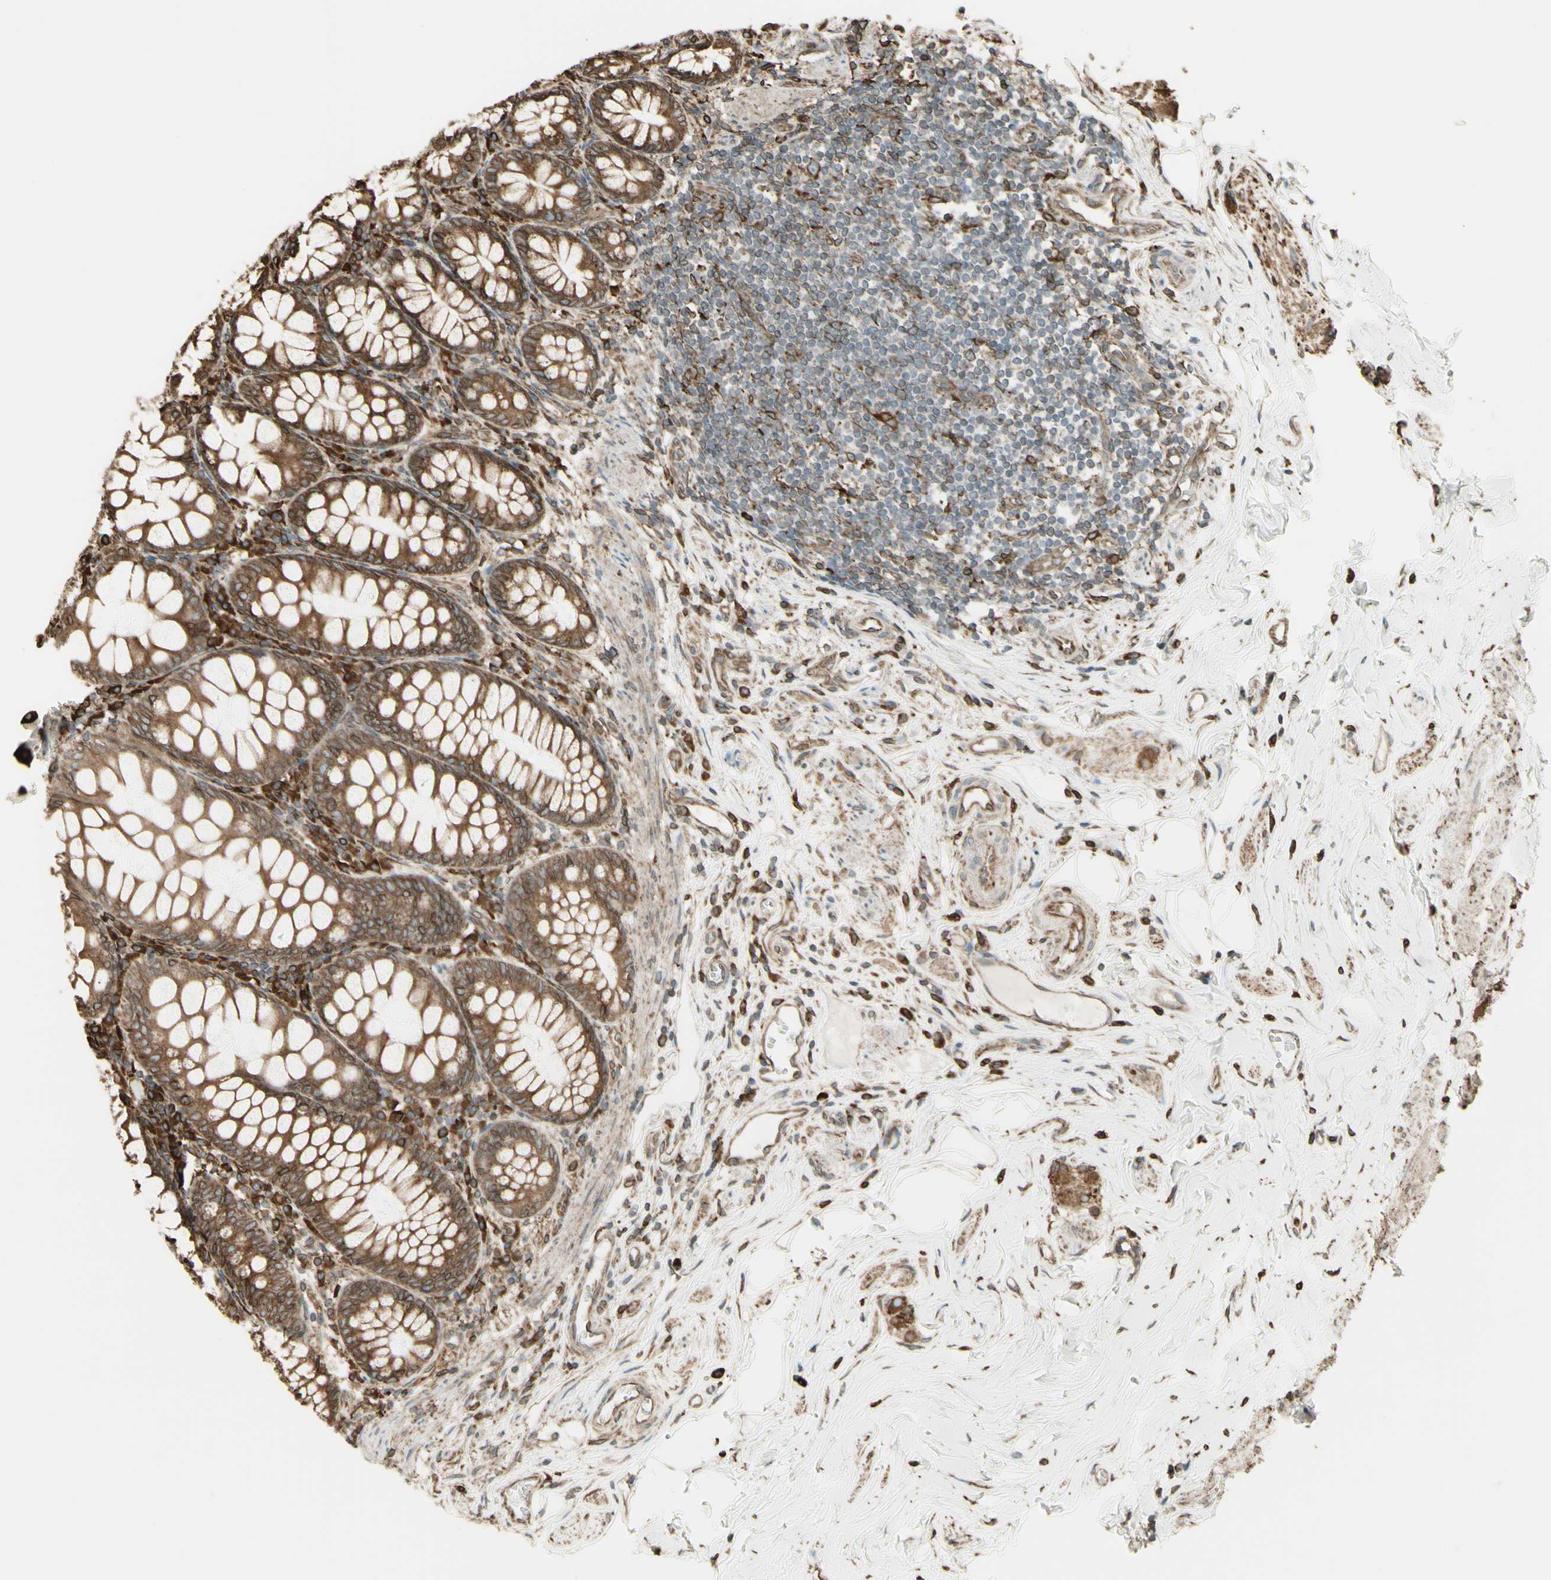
{"staining": {"intensity": "moderate", "quantity": ">75%", "location": "cytoplasmic/membranous"}, "tissue": "appendix", "cell_type": "Glandular cells", "image_type": "normal", "snomed": [{"axis": "morphology", "description": "Normal tissue, NOS"}, {"axis": "topography", "description": "Appendix"}], "caption": "Approximately >75% of glandular cells in unremarkable human appendix exhibit moderate cytoplasmic/membranous protein expression as visualized by brown immunohistochemical staining.", "gene": "CANX", "patient": {"sex": "female", "age": 77}}